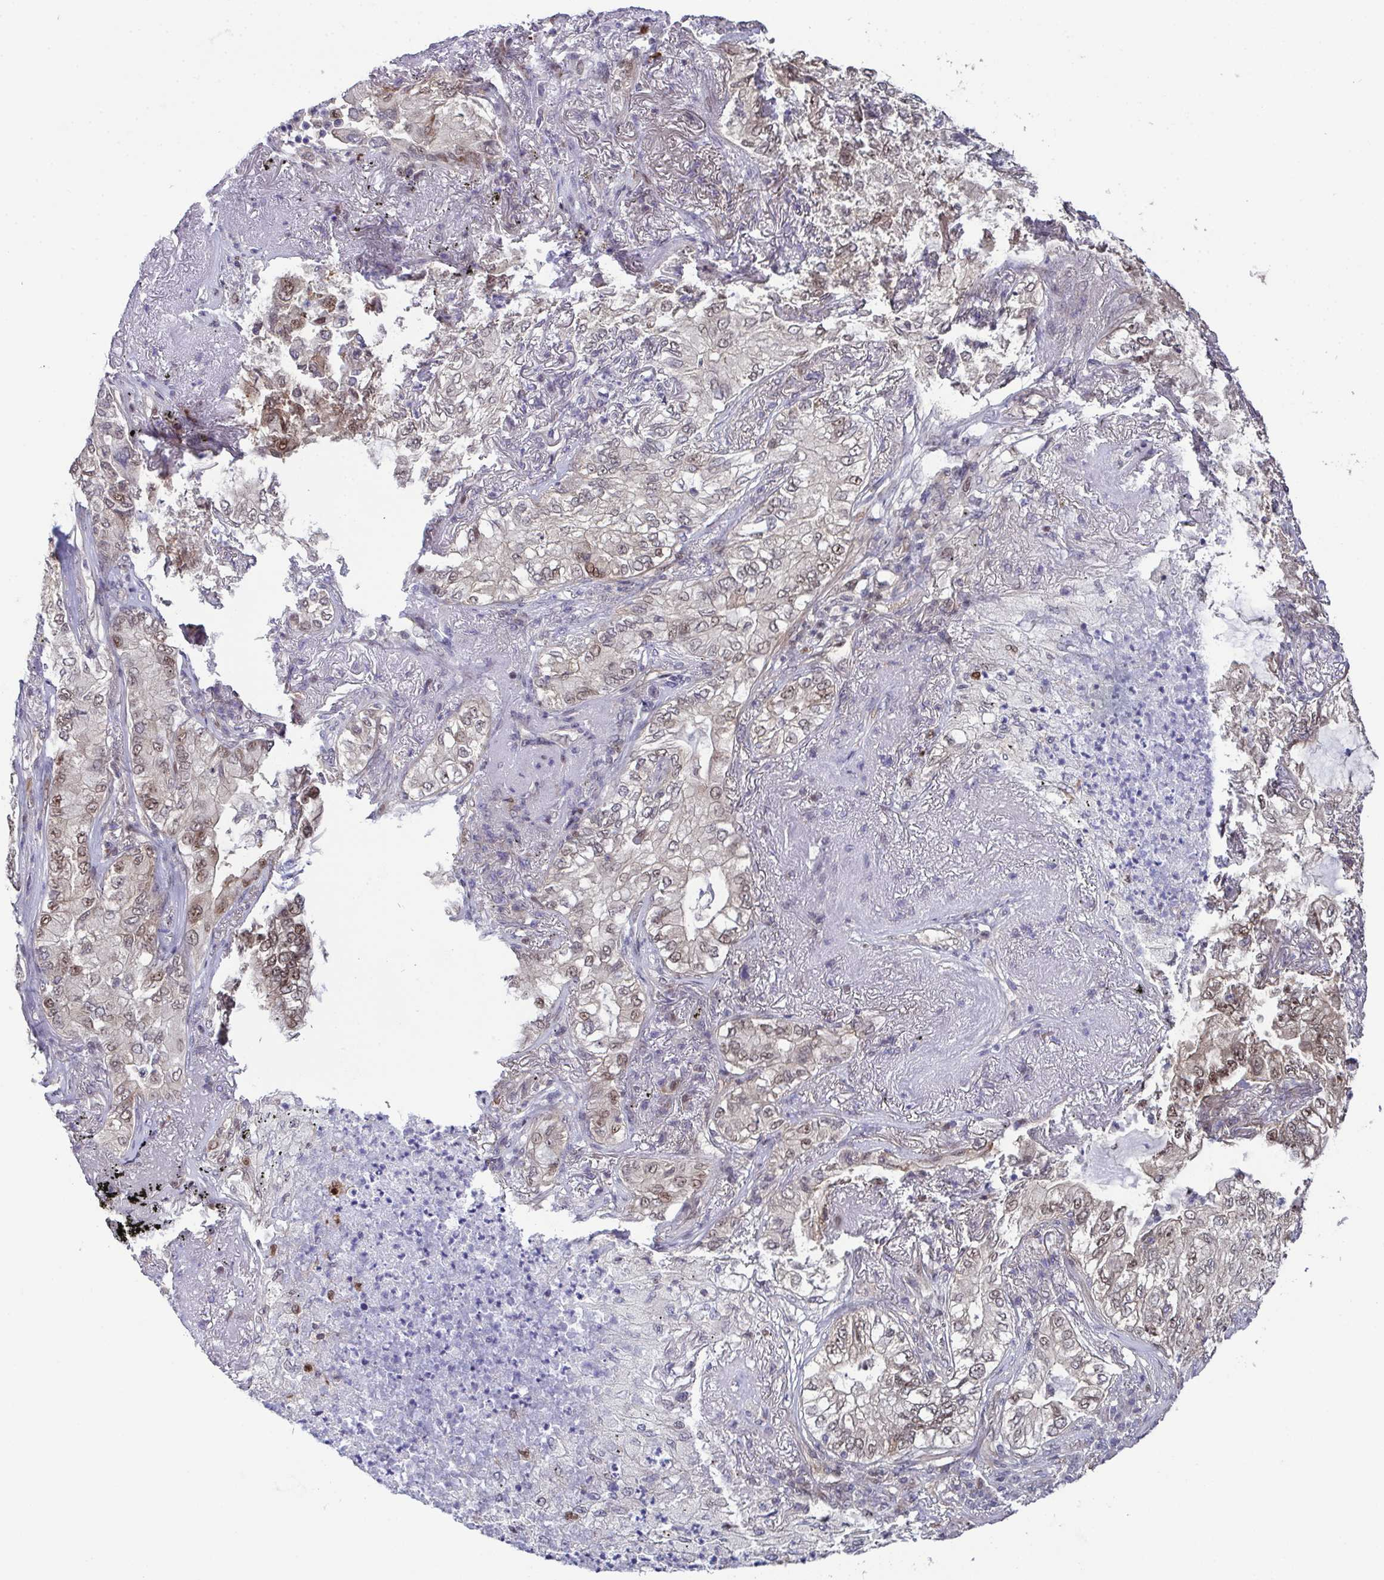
{"staining": {"intensity": "weak", "quantity": "25%-75%", "location": "nuclear"}, "tissue": "lung cancer", "cell_type": "Tumor cells", "image_type": "cancer", "snomed": [{"axis": "morphology", "description": "Adenocarcinoma, NOS"}, {"axis": "topography", "description": "Lung"}], "caption": "The image reveals staining of lung adenocarcinoma, revealing weak nuclear protein positivity (brown color) within tumor cells. (DAB (3,3'-diaminobenzidine) IHC with brightfield microscopy, high magnification).", "gene": "DNAJB1", "patient": {"sex": "female", "age": 73}}